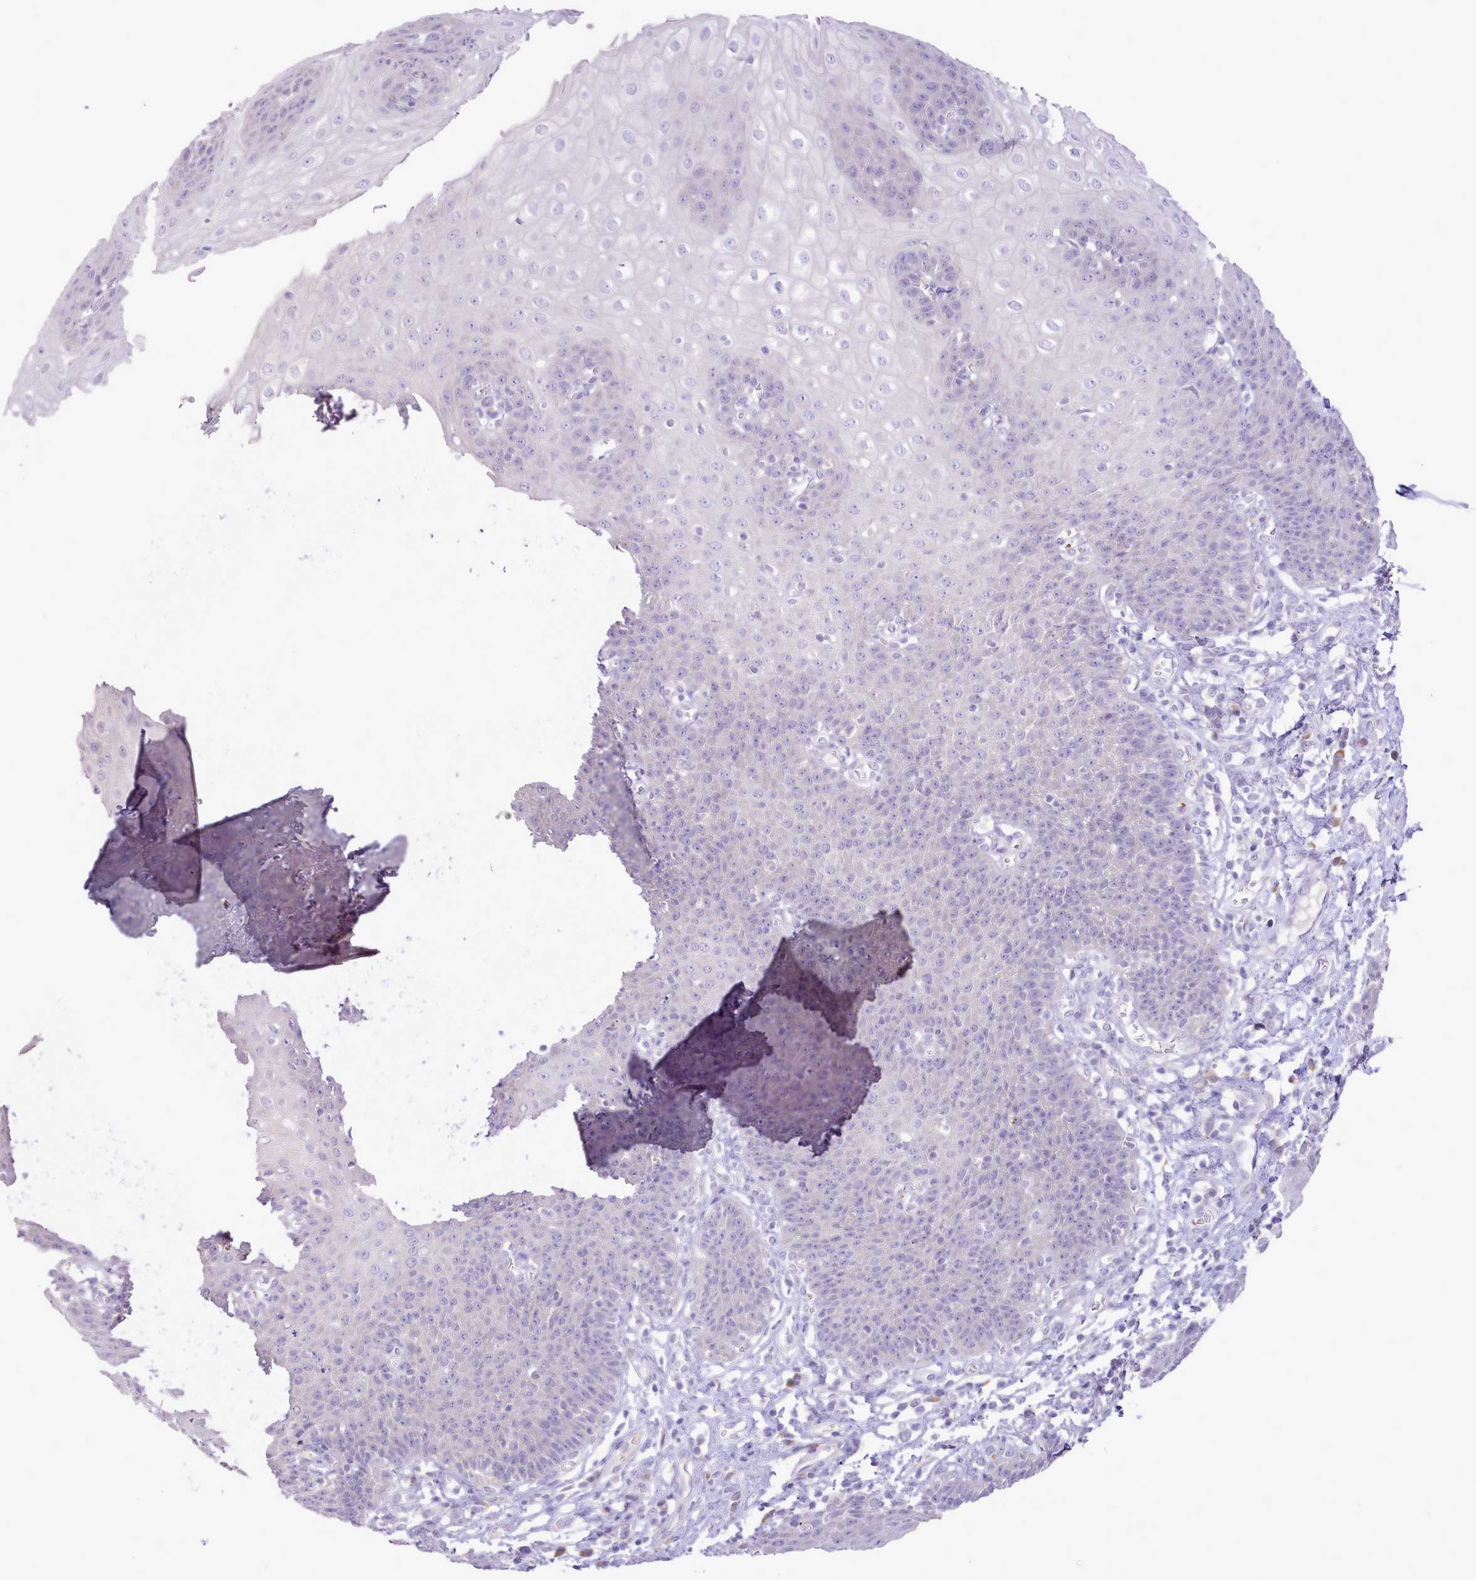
{"staining": {"intensity": "negative", "quantity": "none", "location": "none"}, "tissue": "esophagus", "cell_type": "Squamous epithelial cells", "image_type": "normal", "snomed": [{"axis": "morphology", "description": "Normal tissue, NOS"}, {"axis": "topography", "description": "Esophagus"}], "caption": "This is an immunohistochemistry (IHC) histopathology image of normal esophagus. There is no positivity in squamous epithelial cells.", "gene": "CCL1", "patient": {"sex": "male", "age": 71}}